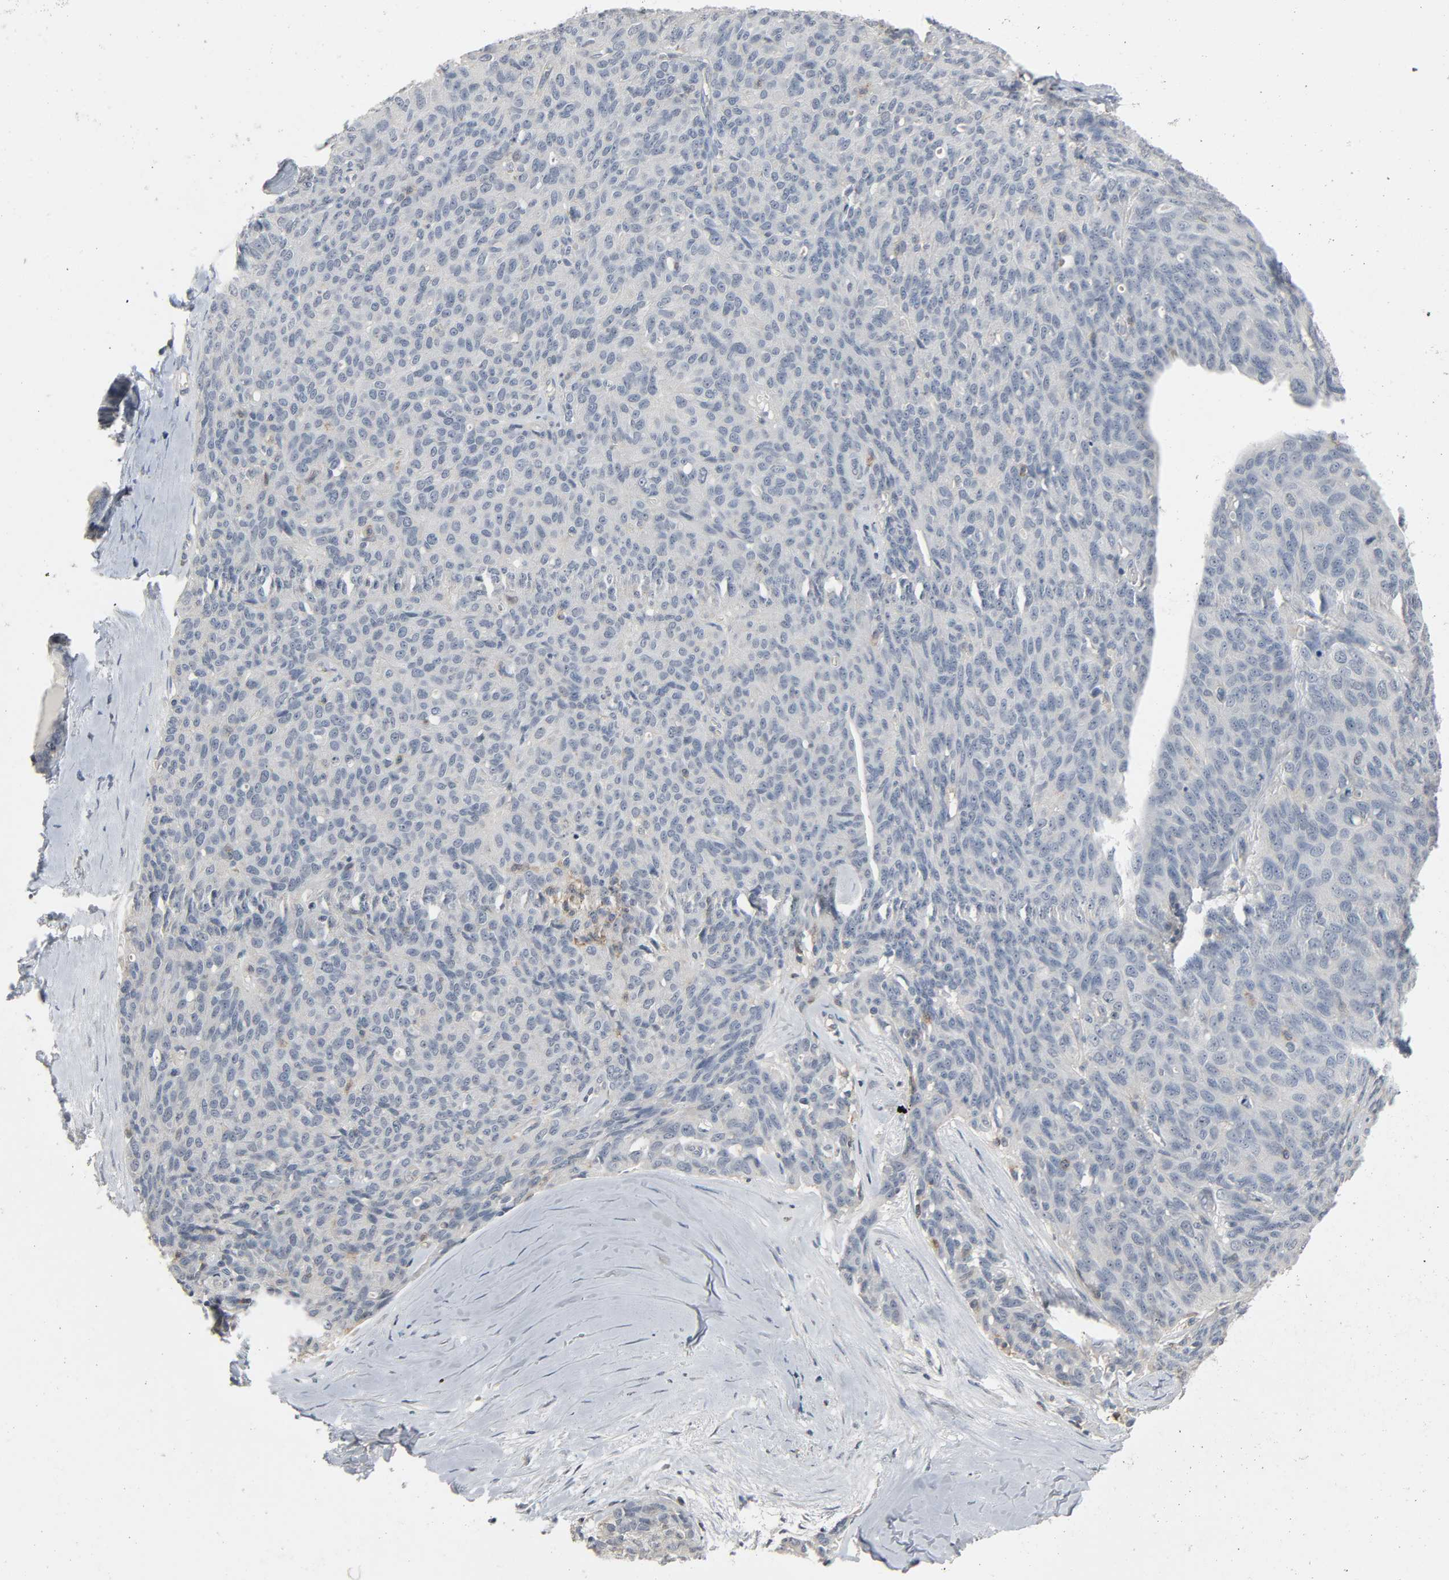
{"staining": {"intensity": "weak", "quantity": "<25%", "location": "cytoplasmic/membranous"}, "tissue": "ovarian cancer", "cell_type": "Tumor cells", "image_type": "cancer", "snomed": [{"axis": "morphology", "description": "Carcinoma, endometroid"}, {"axis": "topography", "description": "Ovary"}], "caption": "DAB immunohistochemical staining of human ovarian cancer exhibits no significant positivity in tumor cells. The staining was performed using DAB to visualize the protein expression in brown, while the nuclei were stained in blue with hematoxylin (Magnification: 20x).", "gene": "CD4", "patient": {"sex": "female", "age": 60}}